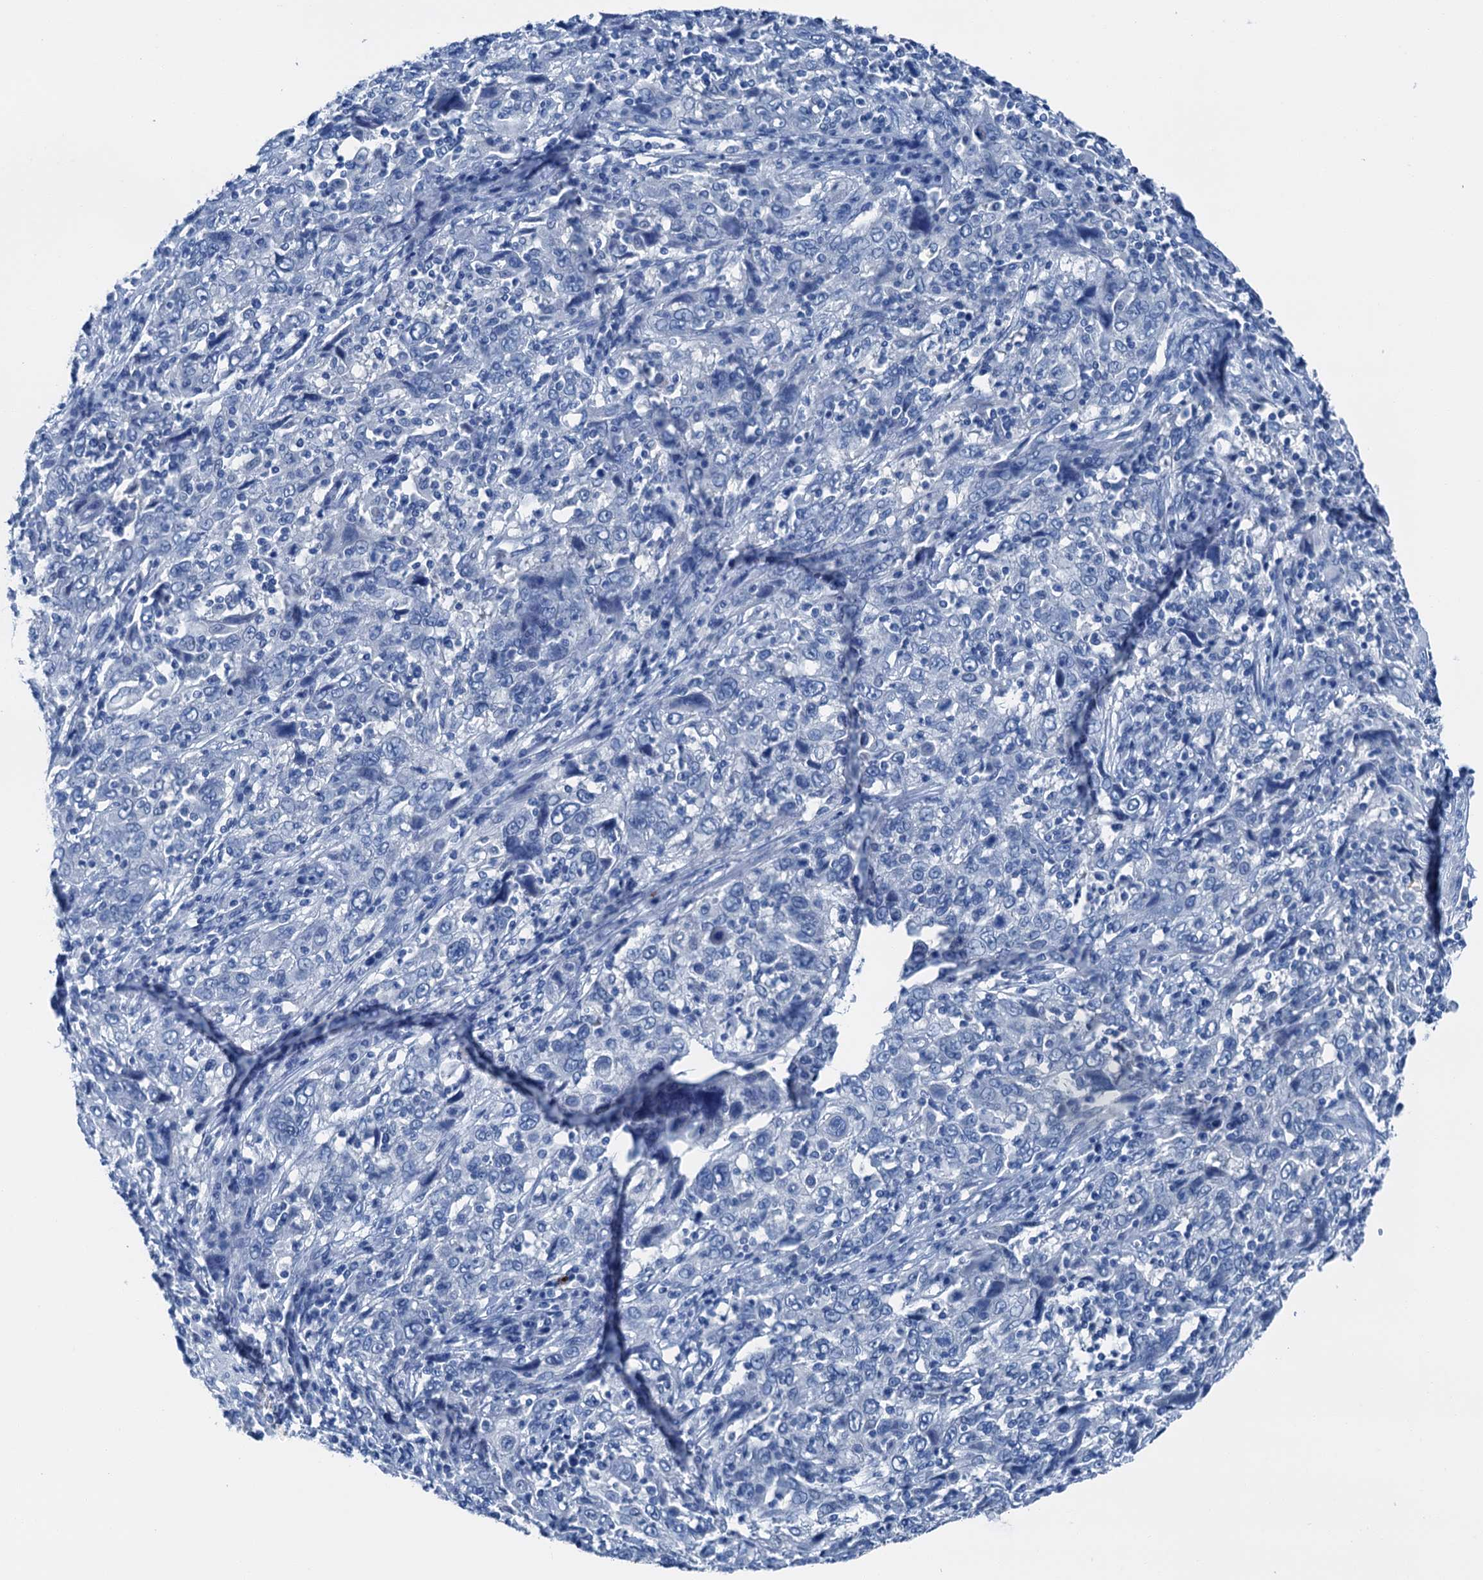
{"staining": {"intensity": "negative", "quantity": "none", "location": "none"}, "tissue": "cervical cancer", "cell_type": "Tumor cells", "image_type": "cancer", "snomed": [{"axis": "morphology", "description": "Squamous cell carcinoma, NOS"}, {"axis": "topography", "description": "Cervix"}], "caption": "An immunohistochemistry (IHC) histopathology image of squamous cell carcinoma (cervical) is shown. There is no staining in tumor cells of squamous cell carcinoma (cervical).", "gene": "CBLN3", "patient": {"sex": "female", "age": 46}}